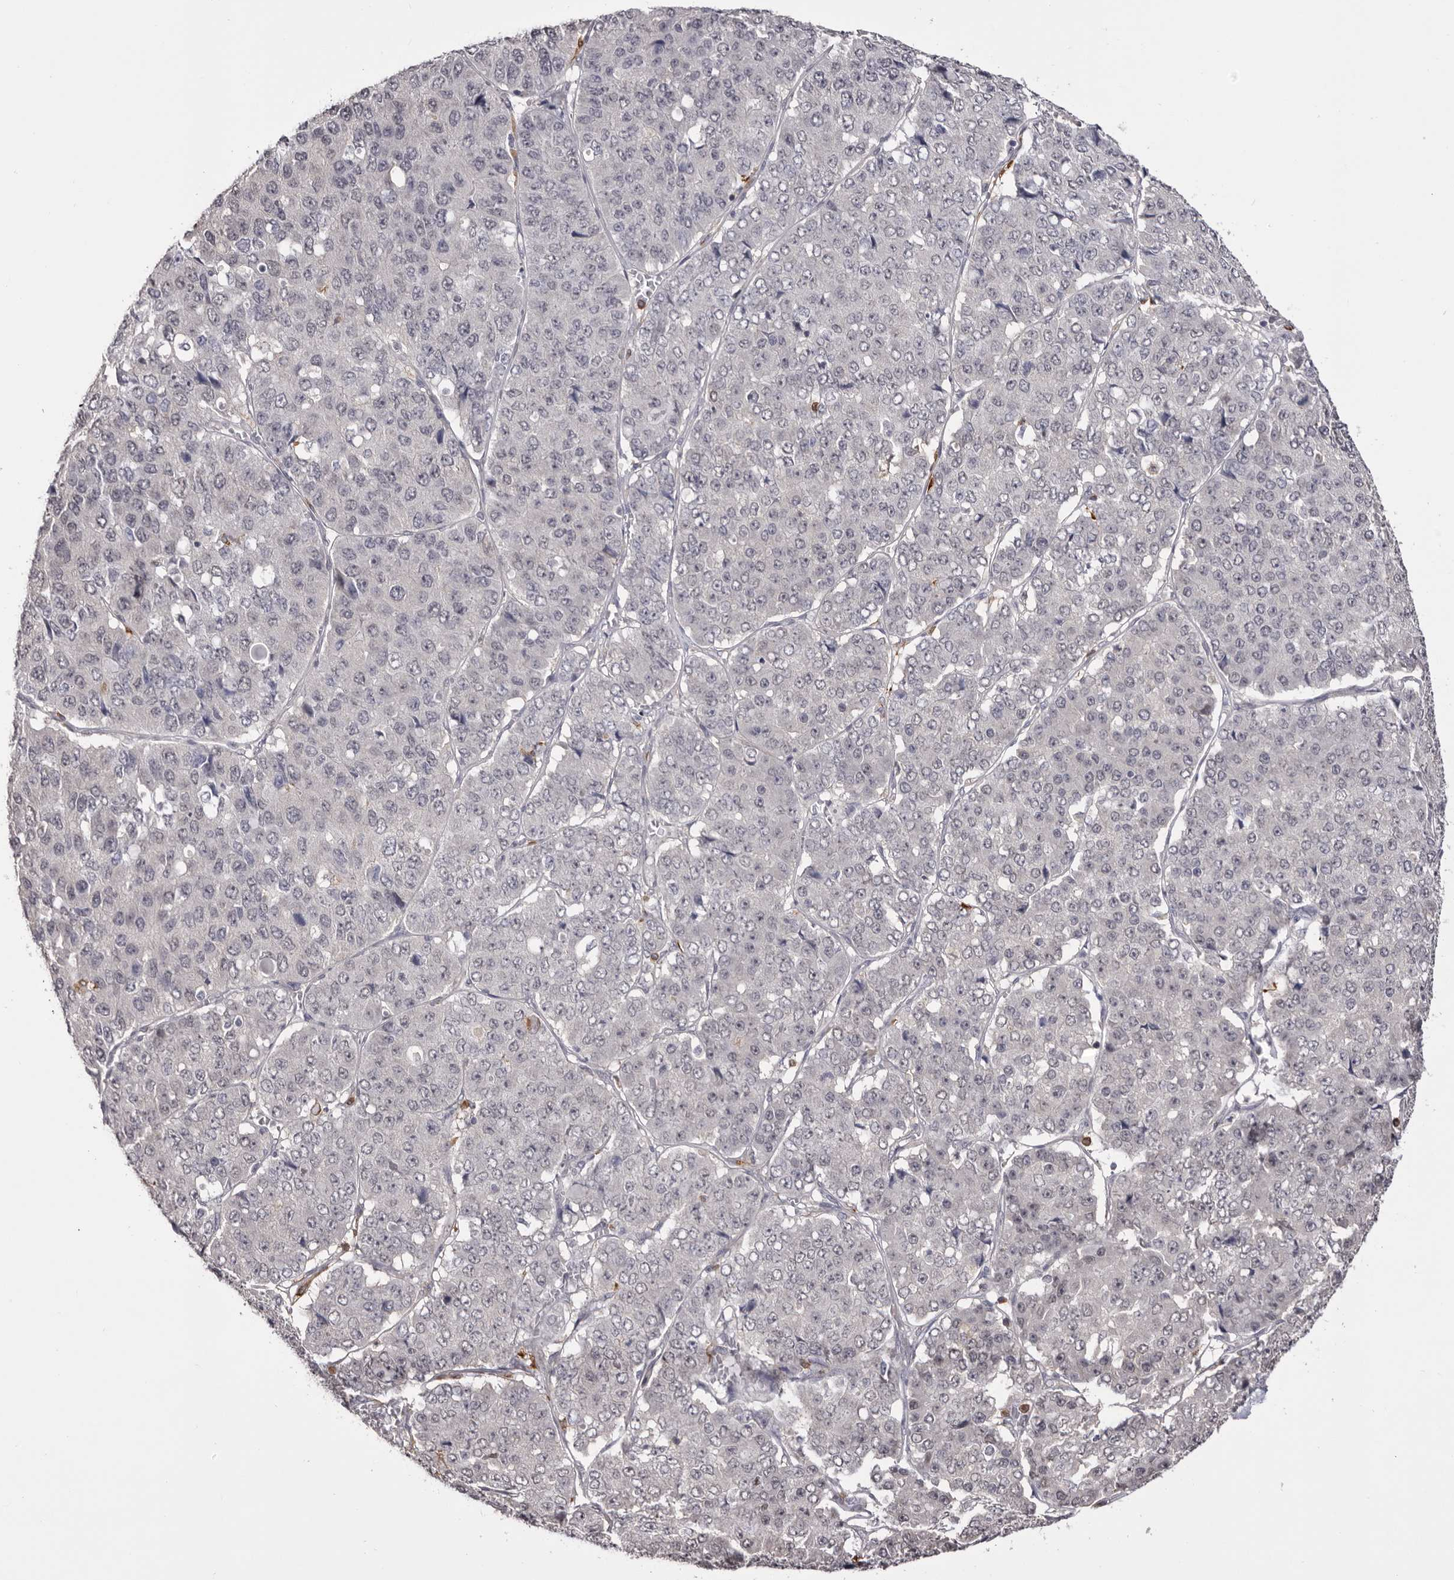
{"staining": {"intensity": "negative", "quantity": "none", "location": "none"}, "tissue": "pancreatic cancer", "cell_type": "Tumor cells", "image_type": "cancer", "snomed": [{"axis": "morphology", "description": "Adenocarcinoma, NOS"}, {"axis": "topography", "description": "Pancreas"}], "caption": "Pancreatic cancer stained for a protein using immunohistochemistry (IHC) reveals no positivity tumor cells.", "gene": "TNNI1", "patient": {"sex": "male", "age": 50}}